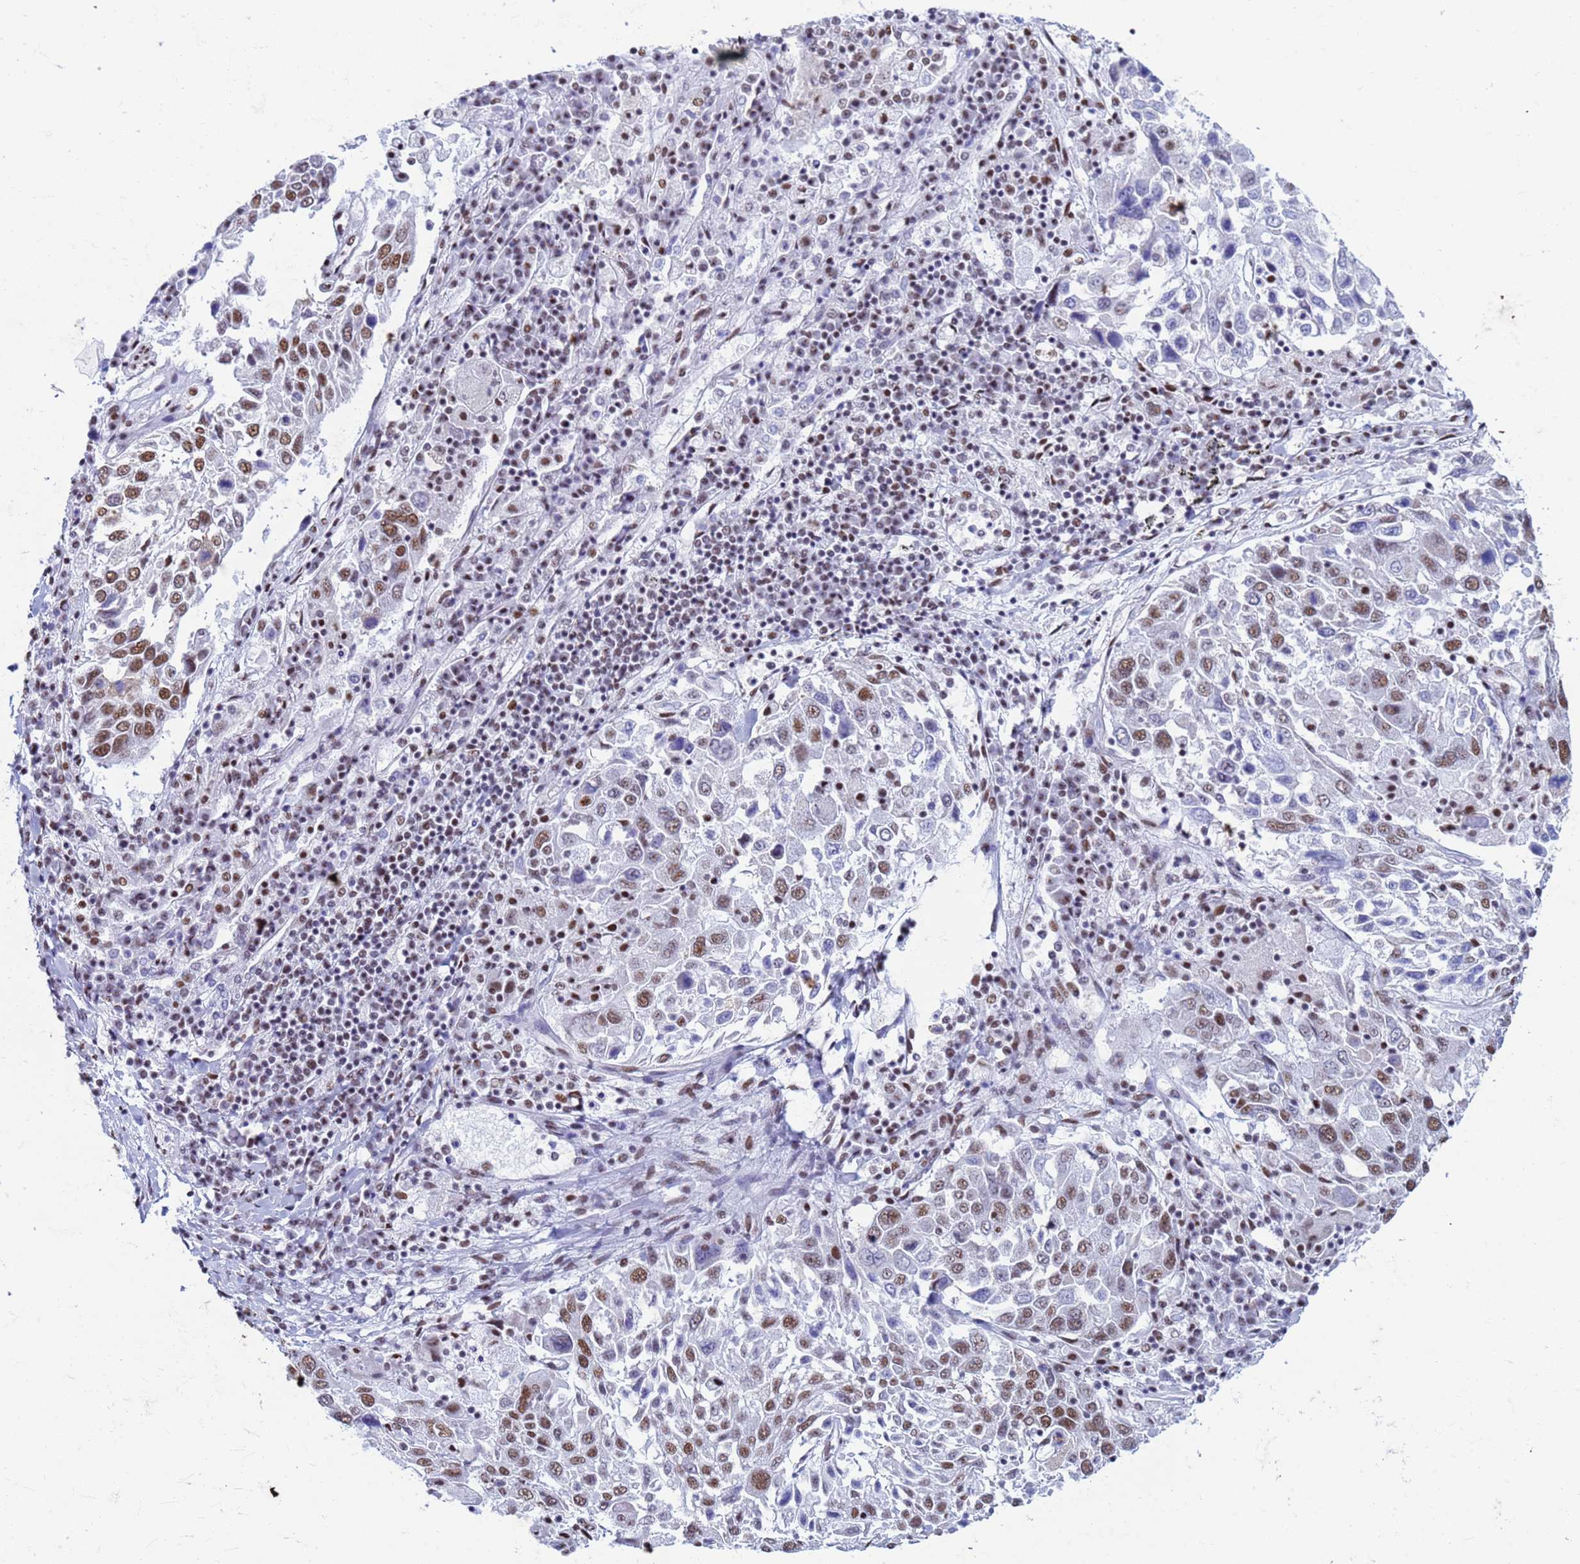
{"staining": {"intensity": "moderate", "quantity": "25%-75%", "location": "nuclear"}, "tissue": "lung cancer", "cell_type": "Tumor cells", "image_type": "cancer", "snomed": [{"axis": "morphology", "description": "Squamous cell carcinoma, NOS"}, {"axis": "topography", "description": "Lung"}], "caption": "Lung cancer (squamous cell carcinoma) tissue demonstrates moderate nuclear staining in approximately 25%-75% of tumor cells, visualized by immunohistochemistry. The protein of interest is stained brown, and the nuclei are stained in blue (DAB IHC with brightfield microscopy, high magnification).", "gene": "FAM170B", "patient": {"sex": "male", "age": 65}}